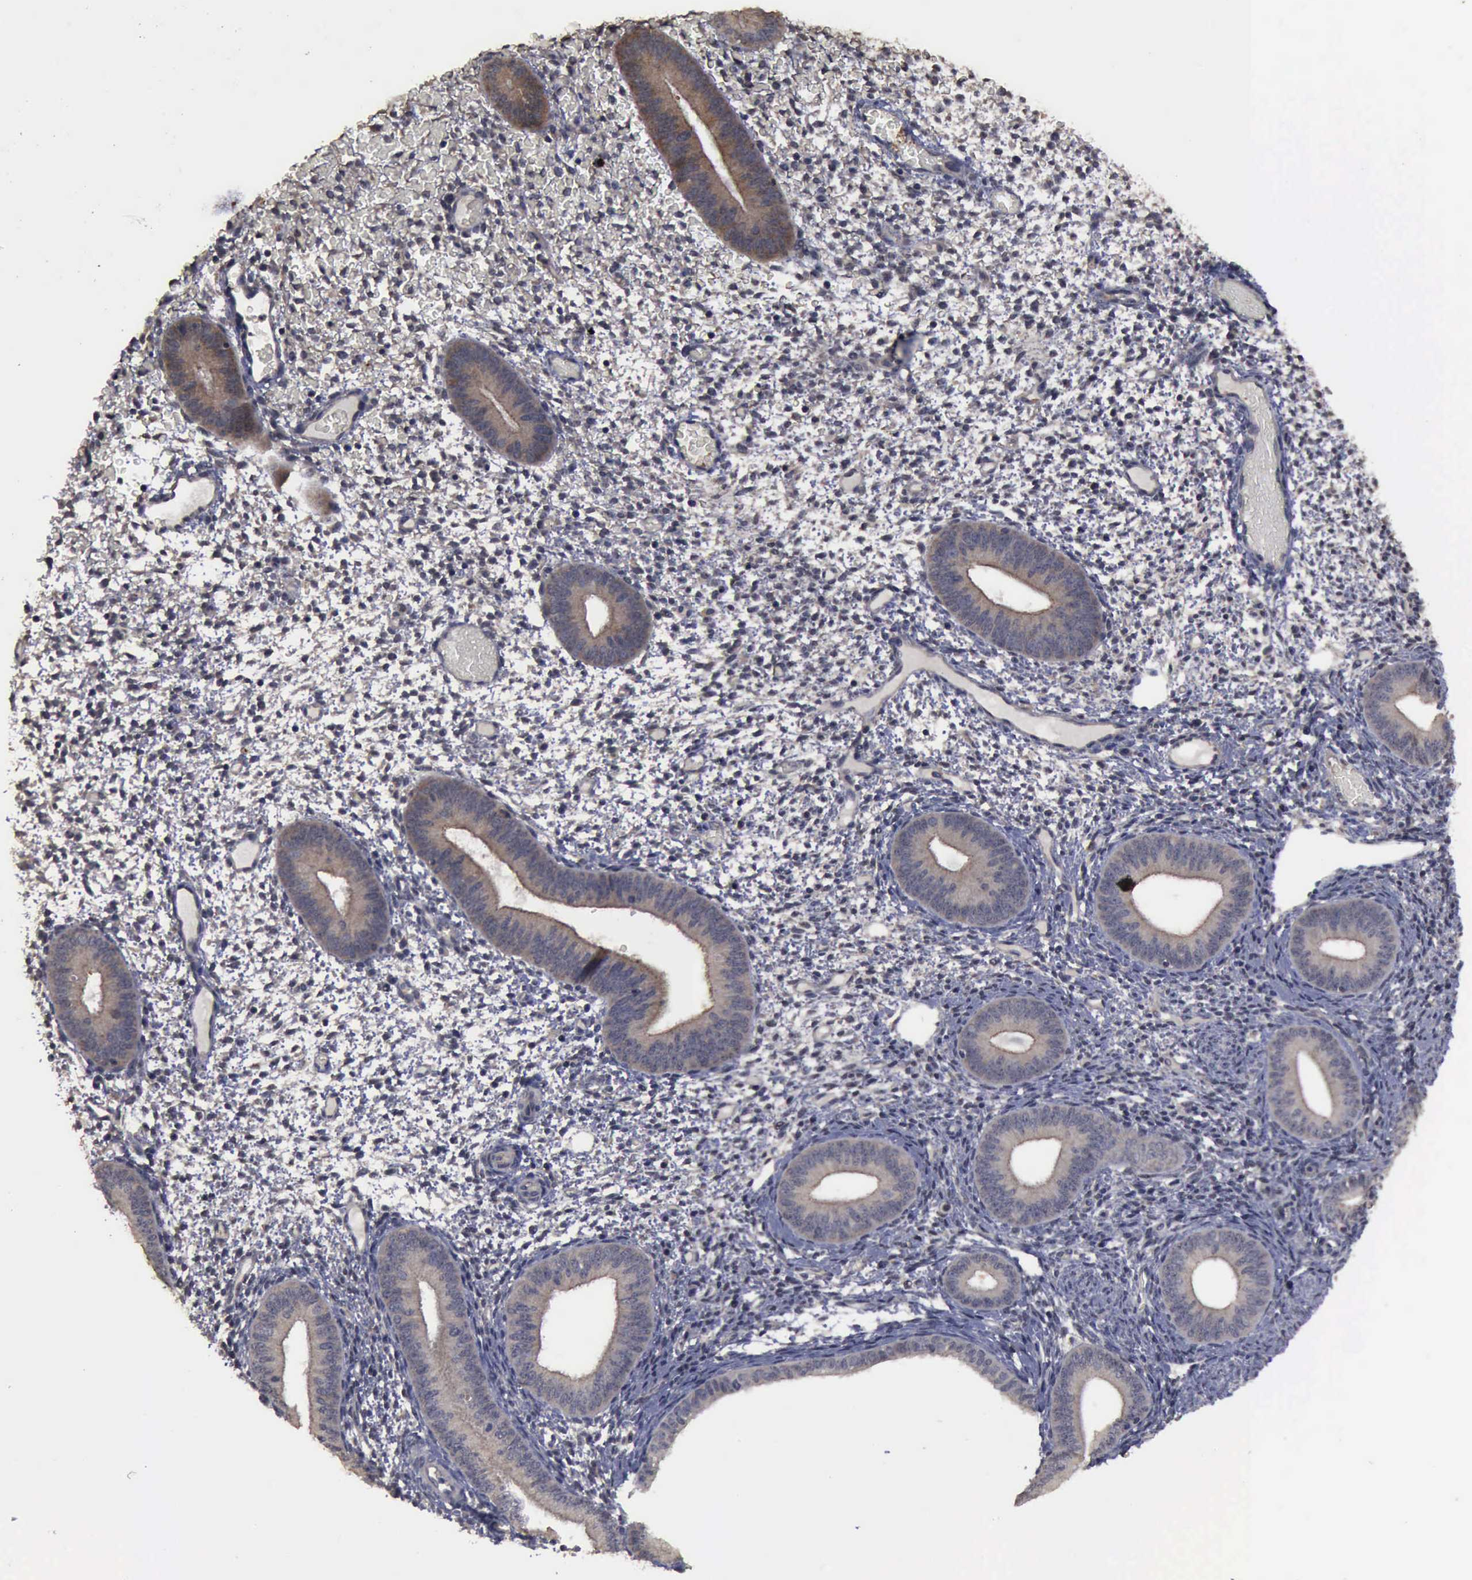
{"staining": {"intensity": "negative", "quantity": "none", "location": "none"}, "tissue": "endometrium", "cell_type": "Cells in endometrial stroma", "image_type": "normal", "snomed": [{"axis": "morphology", "description": "Normal tissue, NOS"}, {"axis": "topography", "description": "Endometrium"}], "caption": "Immunohistochemical staining of benign human endometrium reveals no significant staining in cells in endometrial stroma. The staining is performed using DAB brown chromogen with nuclei counter-stained in using hematoxylin.", "gene": "CRKL", "patient": {"sex": "female", "age": 42}}